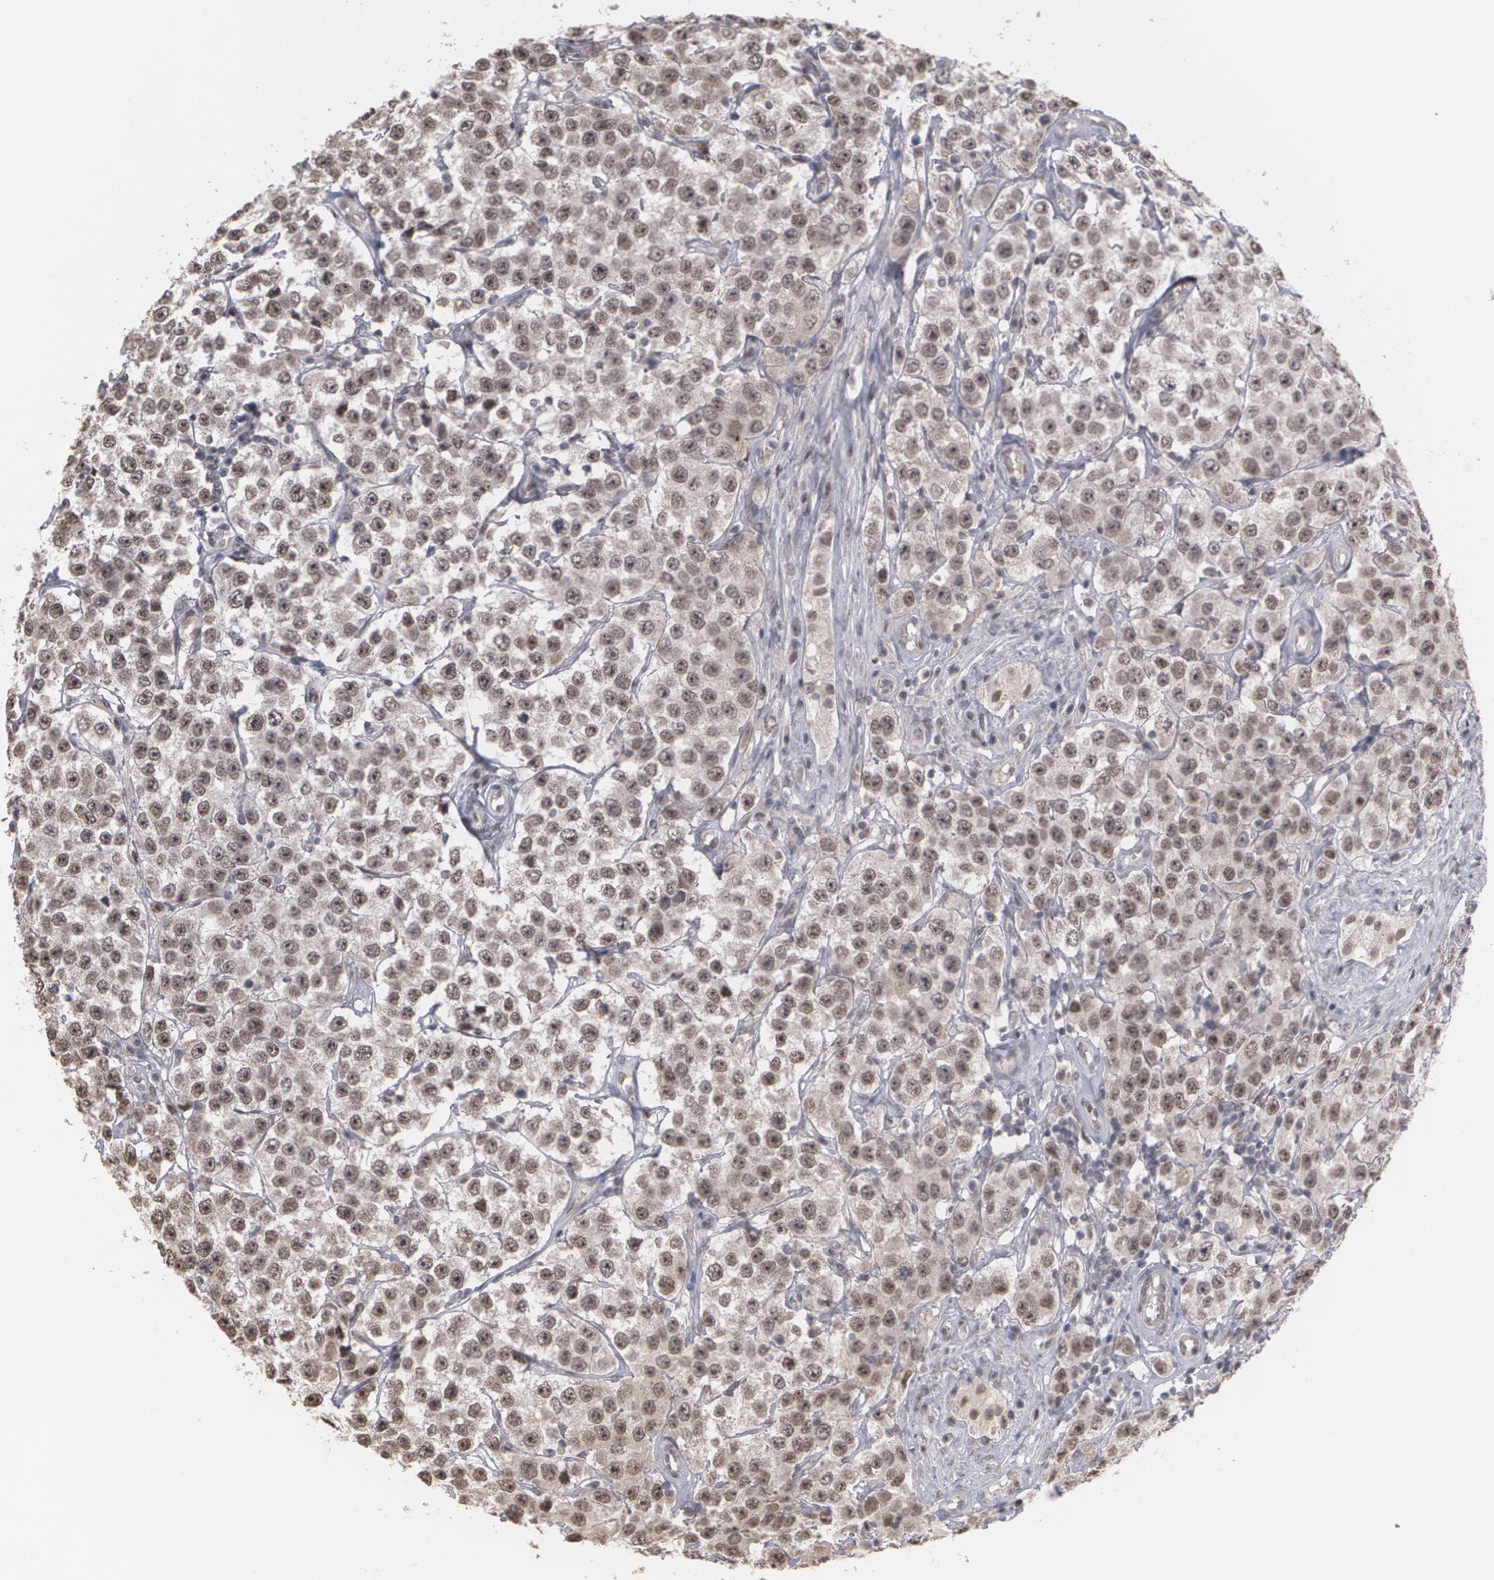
{"staining": {"intensity": "moderate", "quantity": ">75%", "location": "nuclear"}, "tissue": "testis cancer", "cell_type": "Tumor cells", "image_type": "cancer", "snomed": [{"axis": "morphology", "description": "Seminoma, NOS"}, {"axis": "topography", "description": "Testis"}], "caption": "Immunohistochemical staining of human testis cancer demonstrates medium levels of moderate nuclear positivity in about >75% of tumor cells. (DAB (3,3'-diaminobenzidine) IHC, brown staining for protein, blue staining for nuclei).", "gene": "ZNF75A", "patient": {"sex": "male", "age": 52}}